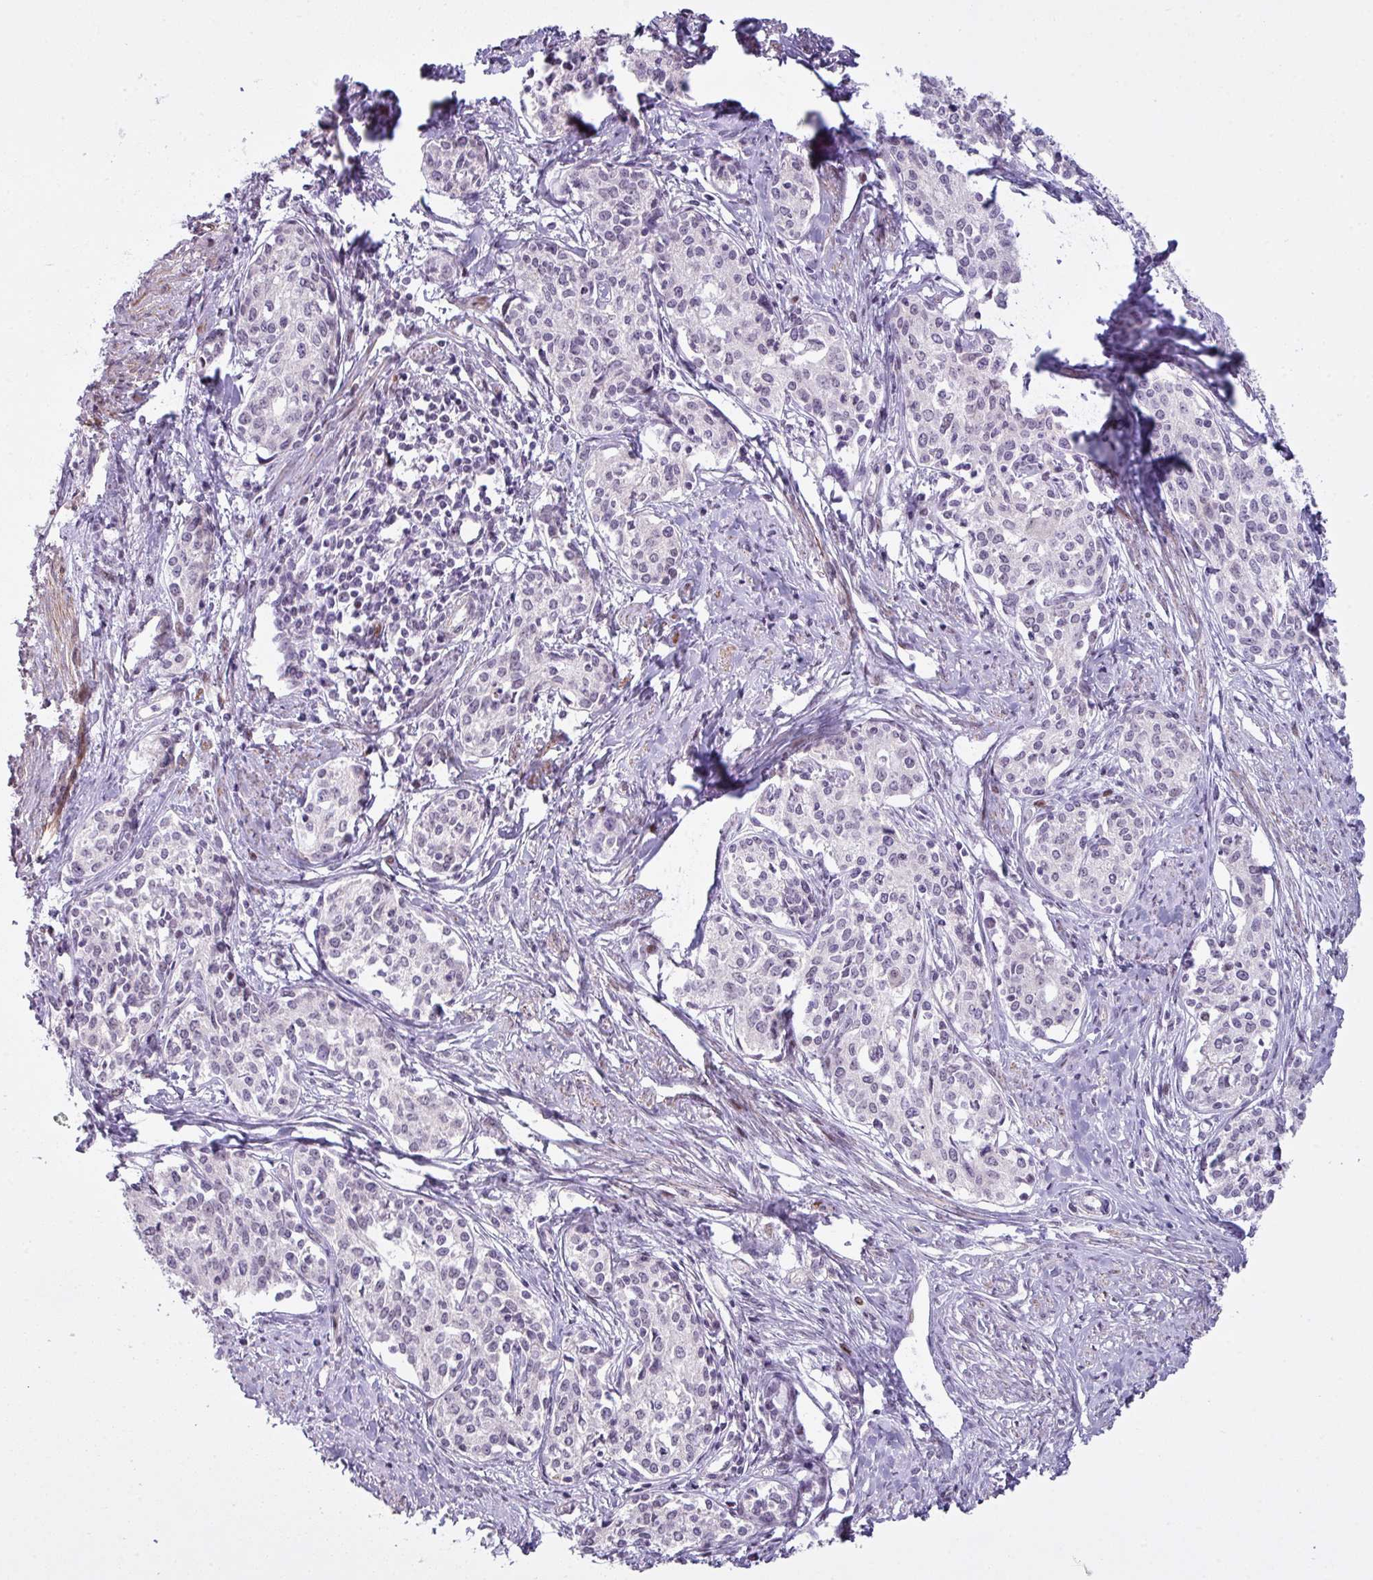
{"staining": {"intensity": "negative", "quantity": "none", "location": "none"}, "tissue": "cervical cancer", "cell_type": "Tumor cells", "image_type": "cancer", "snomed": [{"axis": "morphology", "description": "Squamous cell carcinoma, NOS"}, {"axis": "morphology", "description": "Adenocarcinoma, NOS"}, {"axis": "topography", "description": "Cervix"}], "caption": "DAB immunohistochemical staining of cervical cancer (squamous cell carcinoma) exhibits no significant positivity in tumor cells.", "gene": "ZNF688", "patient": {"sex": "female", "age": 52}}